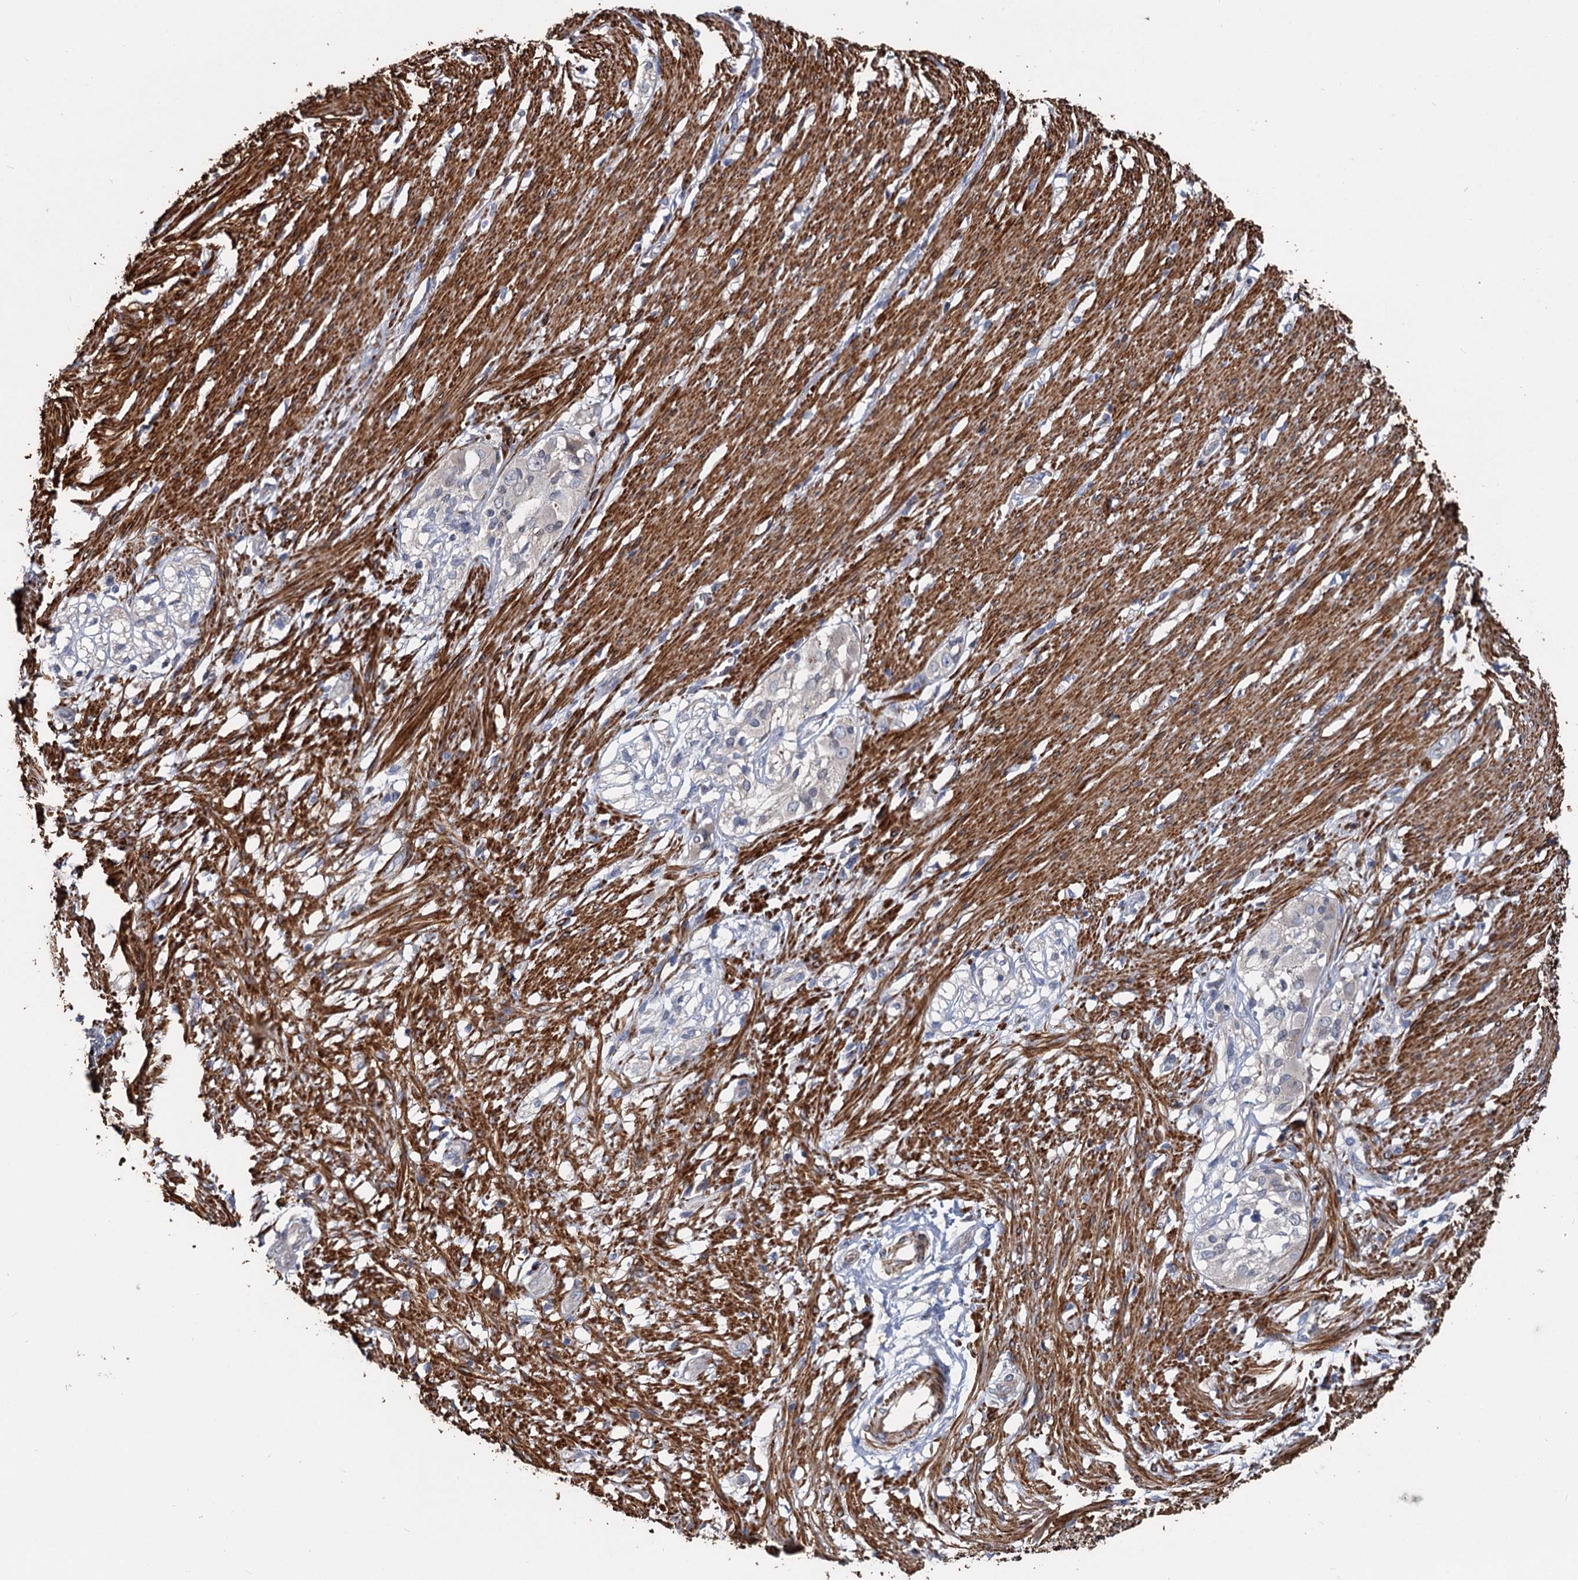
{"staining": {"intensity": "strong", "quantity": ">75%", "location": "cytoplasmic/membranous"}, "tissue": "smooth muscle", "cell_type": "Smooth muscle cells", "image_type": "normal", "snomed": [{"axis": "morphology", "description": "Normal tissue, NOS"}, {"axis": "morphology", "description": "Adenocarcinoma, NOS"}, {"axis": "topography", "description": "Colon"}, {"axis": "topography", "description": "Peripheral nerve tissue"}], "caption": "Protein staining of normal smooth muscle displays strong cytoplasmic/membranous positivity in about >75% of smooth muscle cells.", "gene": "ALKBH7", "patient": {"sex": "male", "age": 14}}